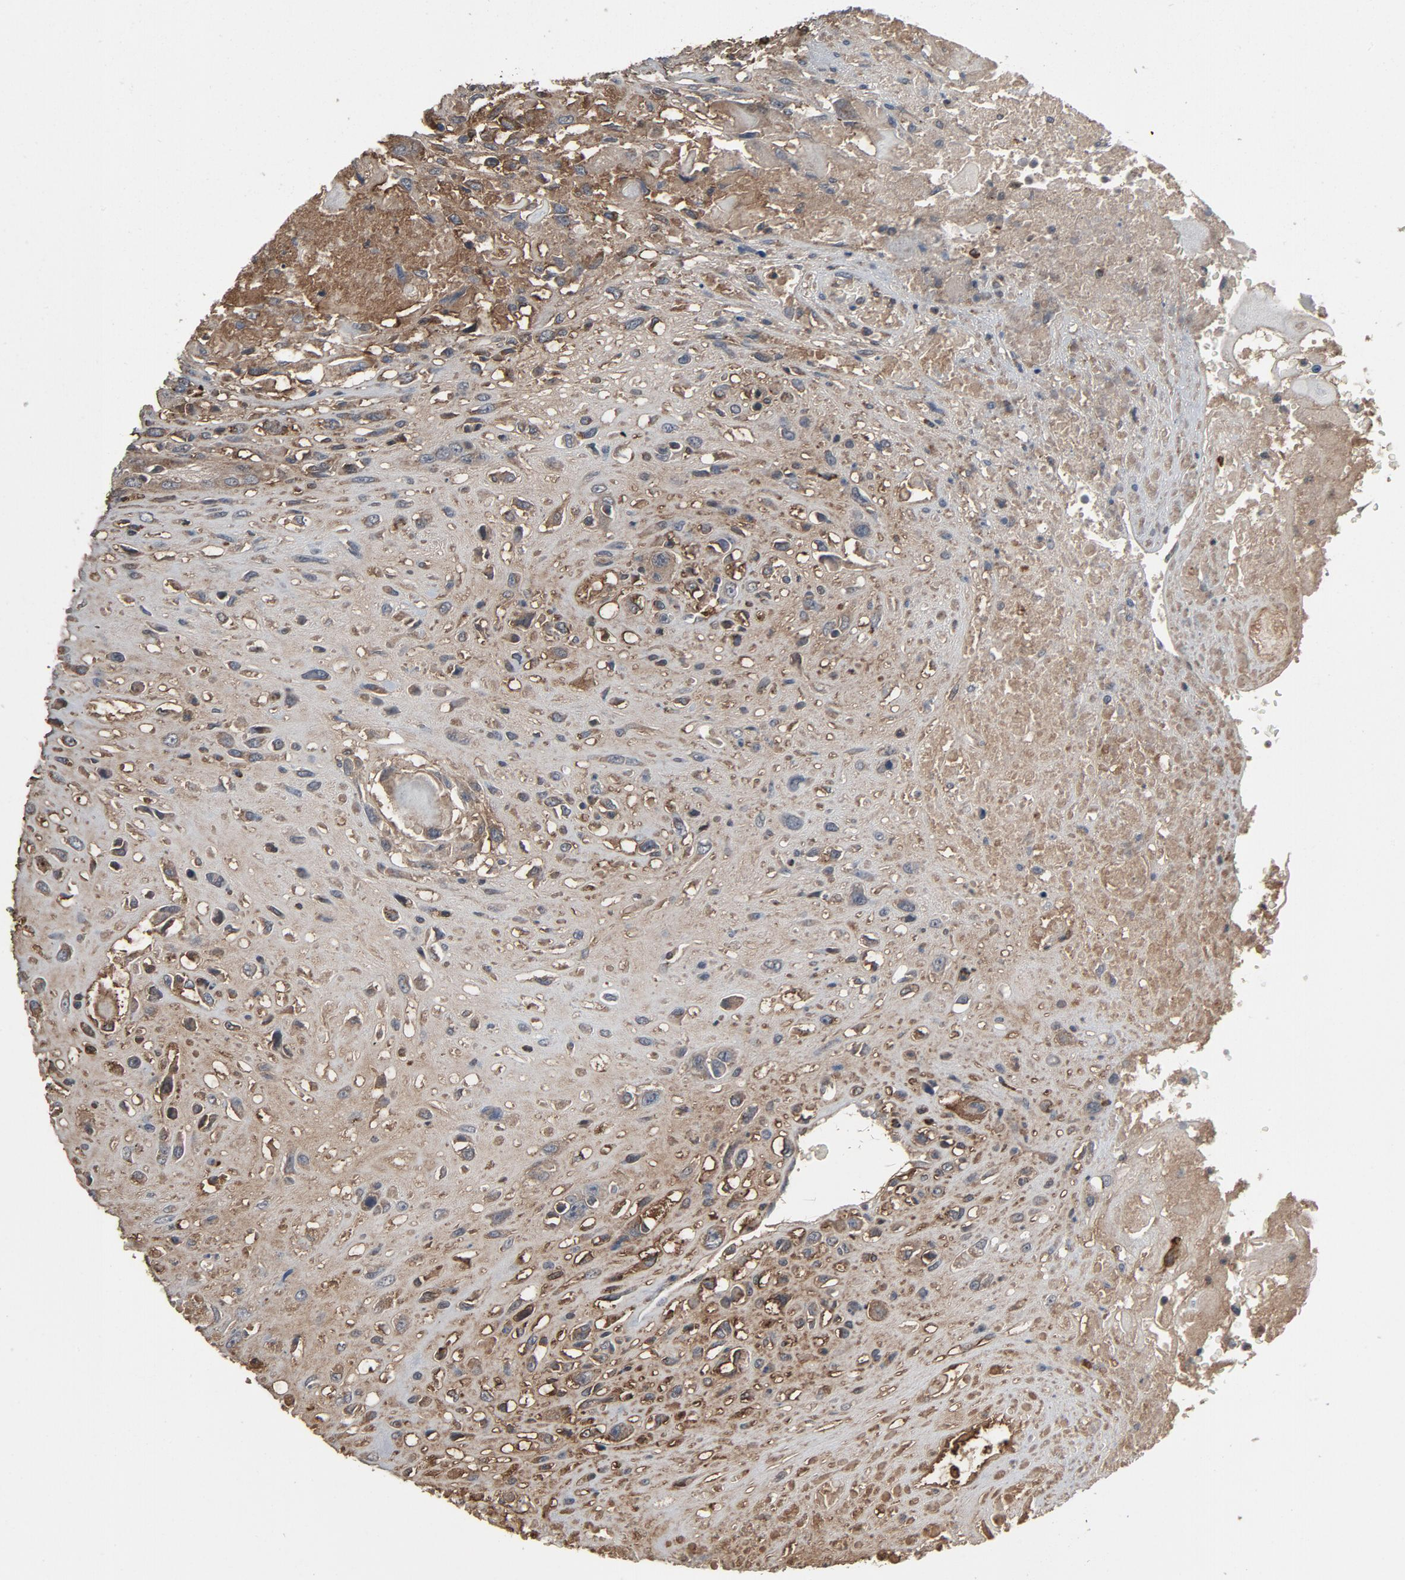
{"staining": {"intensity": "weak", "quantity": ">75%", "location": "cytoplasmic/membranous"}, "tissue": "head and neck cancer", "cell_type": "Tumor cells", "image_type": "cancer", "snomed": [{"axis": "morphology", "description": "Necrosis, NOS"}, {"axis": "morphology", "description": "Neoplasm, malignant, NOS"}, {"axis": "topography", "description": "Salivary gland"}, {"axis": "topography", "description": "Head-Neck"}], "caption": "IHC staining of head and neck cancer, which exhibits low levels of weak cytoplasmic/membranous expression in approximately >75% of tumor cells indicating weak cytoplasmic/membranous protein staining. The staining was performed using DAB (3,3'-diaminobenzidine) (brown) for protein detection and nuclei were counterstained in hematoxylin (blue).", "gene": "PDZD4", "patient": {"sex": "male", "age": 43}}